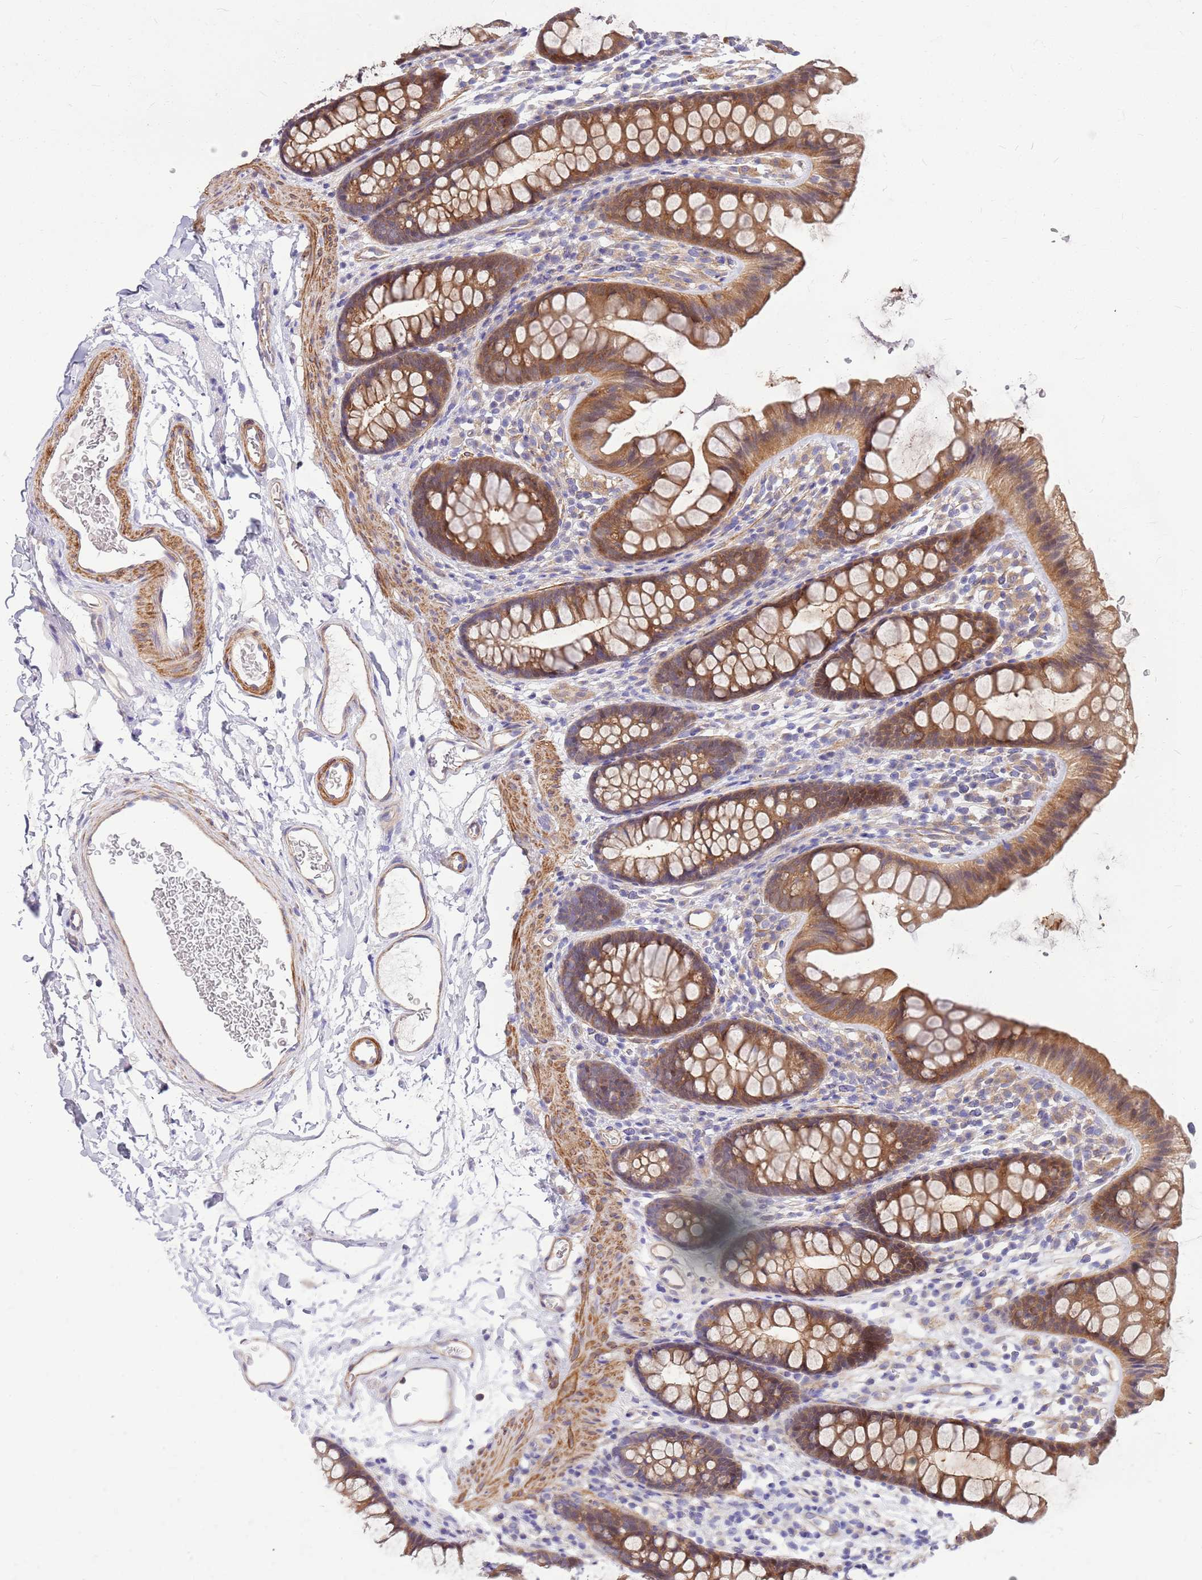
{"staining": {"intensity": "moderate", "quantity": ">75%", "location": "cytoplasmic/membranous"}, "tissue": "colon", "cell_type": "Endothelial cells", "image_type": "normal", "snomed": [{"axis": "morphology", "description": "Normal tissue, NOS"}, {"axis": "topography", "description": "Colon"}], "caption": "High-magnification brightfield microscopy of unremarkable colon stained with DAB (brown) and counterstained with hematoxylin (blue). endothelial cells exhibit moderate cytoplasmic/membranous staining is present in approximately>75% of cells.", "gene": "MVD", "patient": {"sex": "female", "age": 62}}